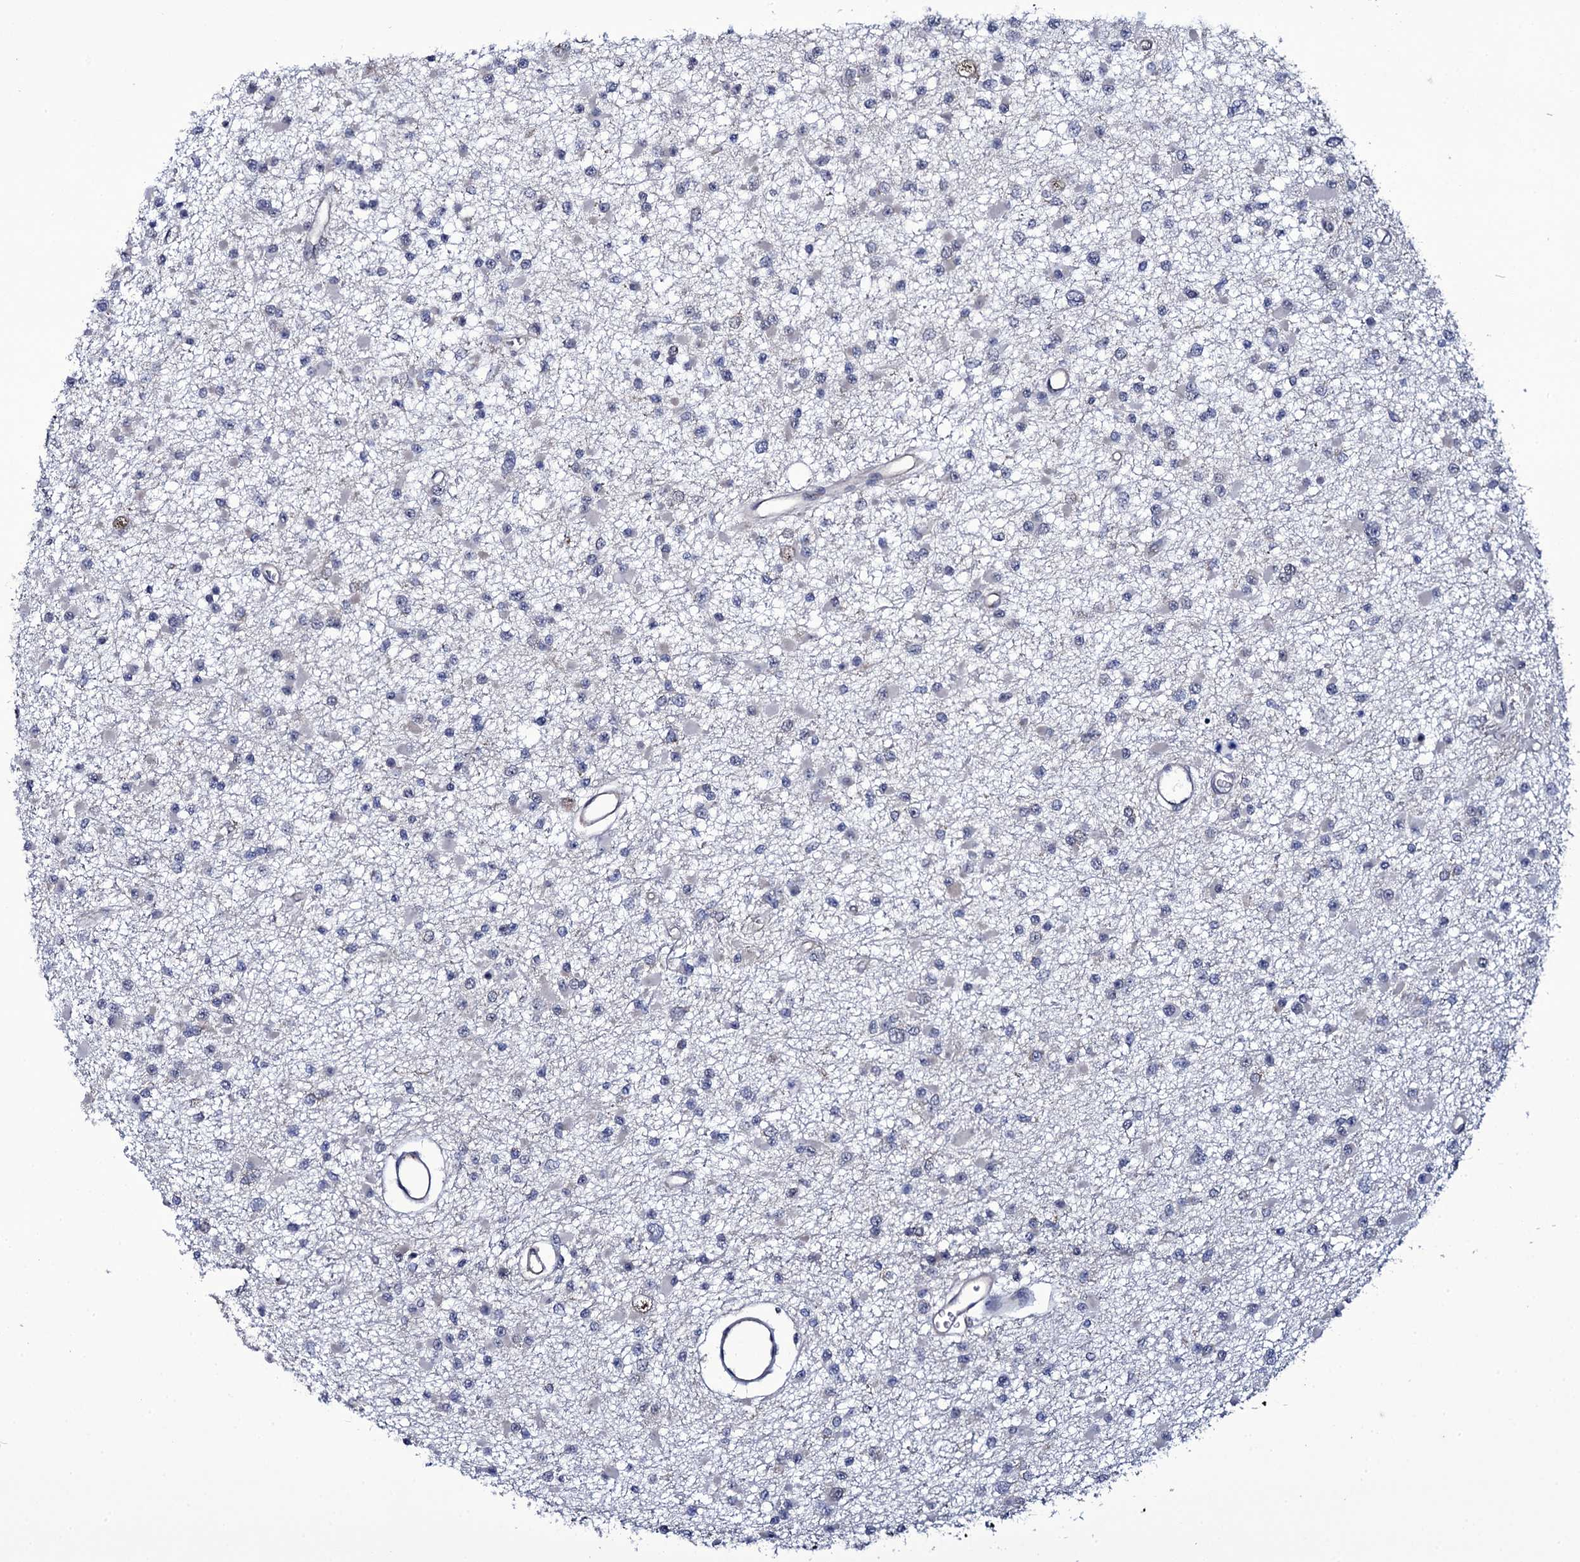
{"staining": {"intensity": "negative", "quantity": "none", "location": "none"}, "tissue": "glioma", "cell_type": "Tumor cells", "image_type": "cancer", "snomed": [{"axis": "morphology", "description": "Glioma, malignant, Low grade"}, {"axis": "topography", "description": "Brain"}], "caption": "An image of human malignant glioma (low-grade) is negative for staining in tumor cells.", "gene": "GAREM1", "patient": {"sex": "female", "age": 22}}